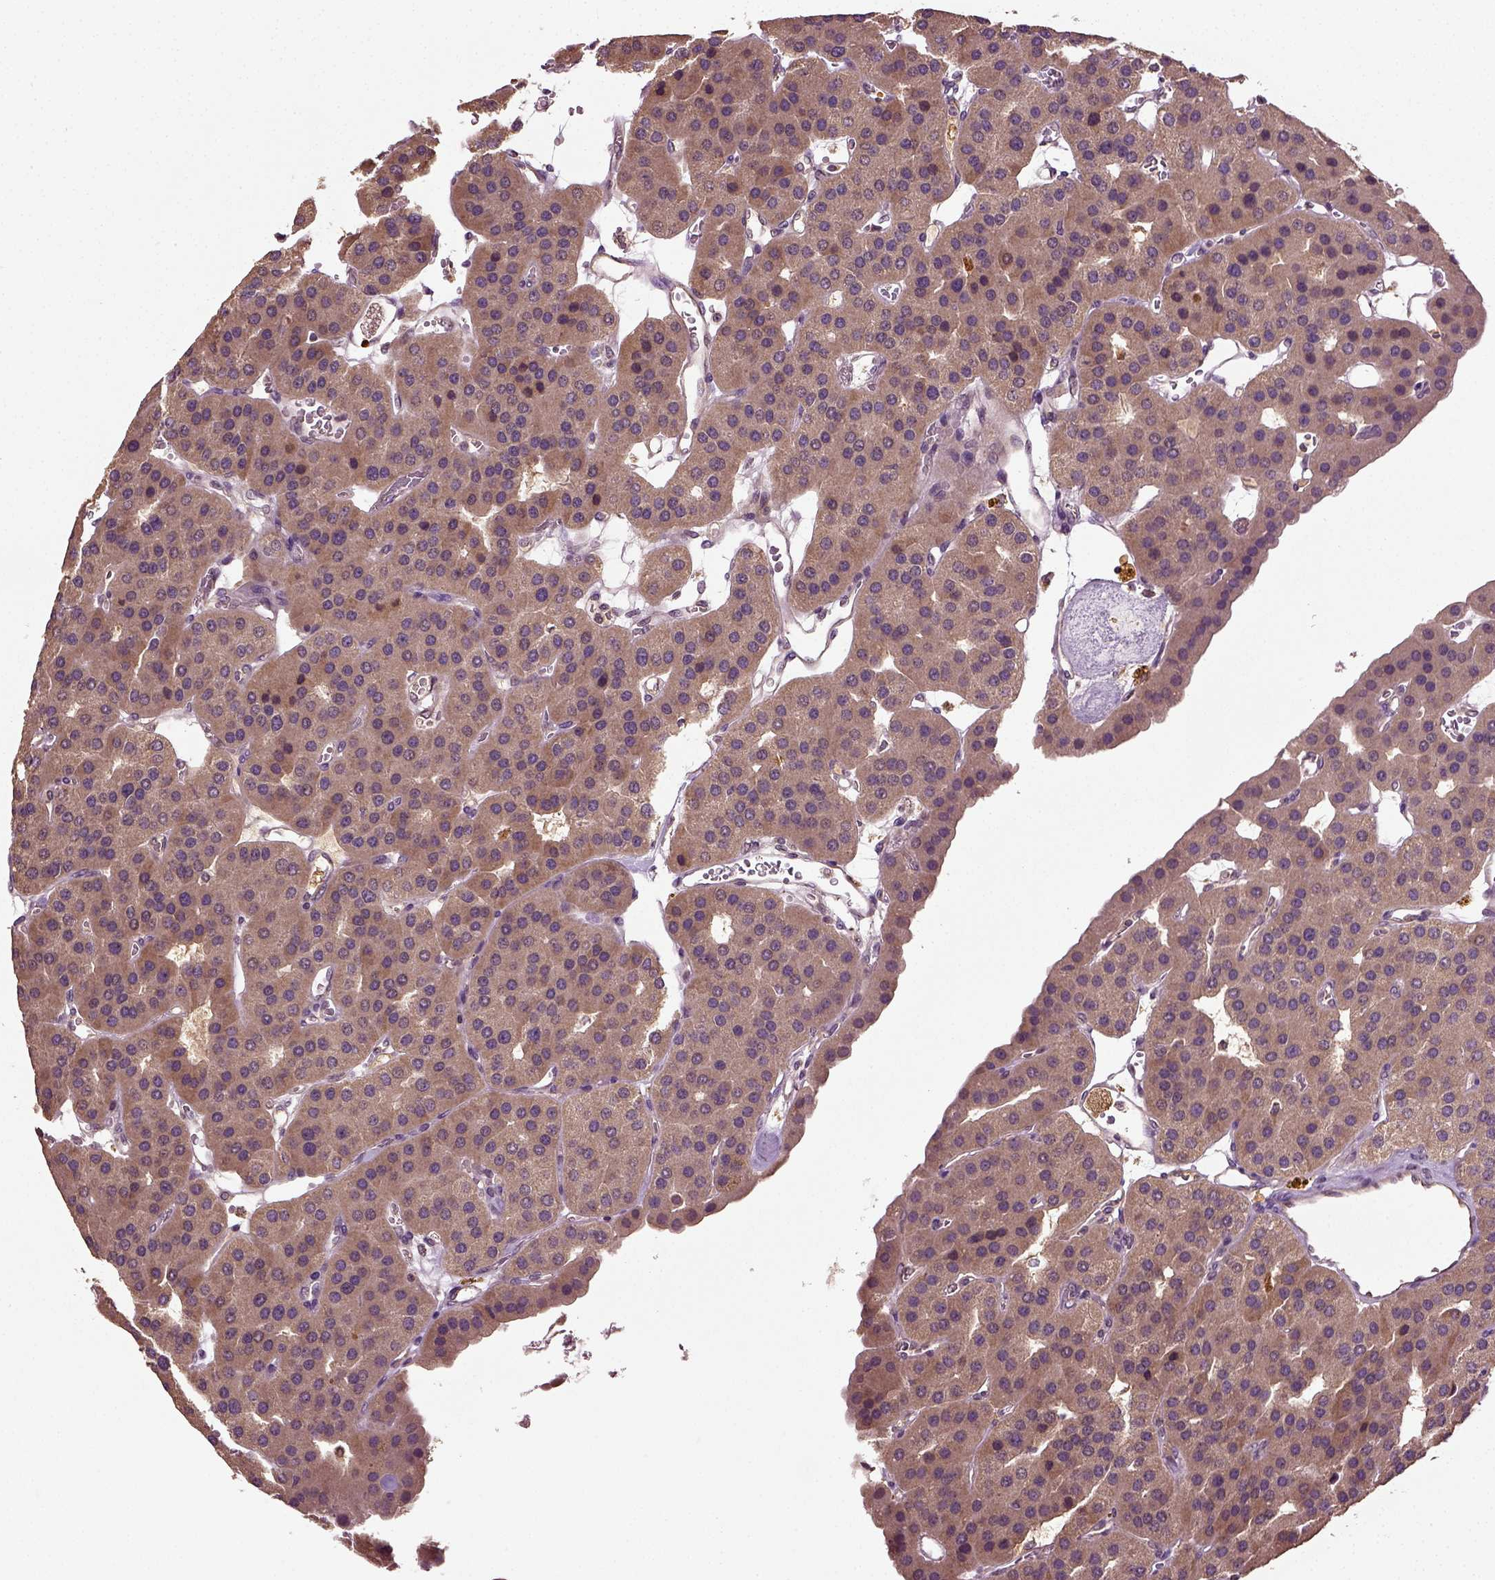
{"staining": {"intensity": "moderate", "quantity": ">75%", "location": "cytoplasmic/membranous"}, "tissue": "parathyroid gland", "cell_type": "Glandular cells", "image_type": "normal", "snomed": [{"axis": "morphology", "description": "Normal tissue, NOS"}, {"axis": "morphology", "description": "Adenoma, NOS"}, {"axis": "topography", "description": "Parathyroid gland"}], "caption": "Benign parathyroid gland demonstrates moderate cytoplasmic/membranous expression in about >75% of glandular cells.", "gene": "ERV3", "patient": {"sex": "female", "age": 86}}